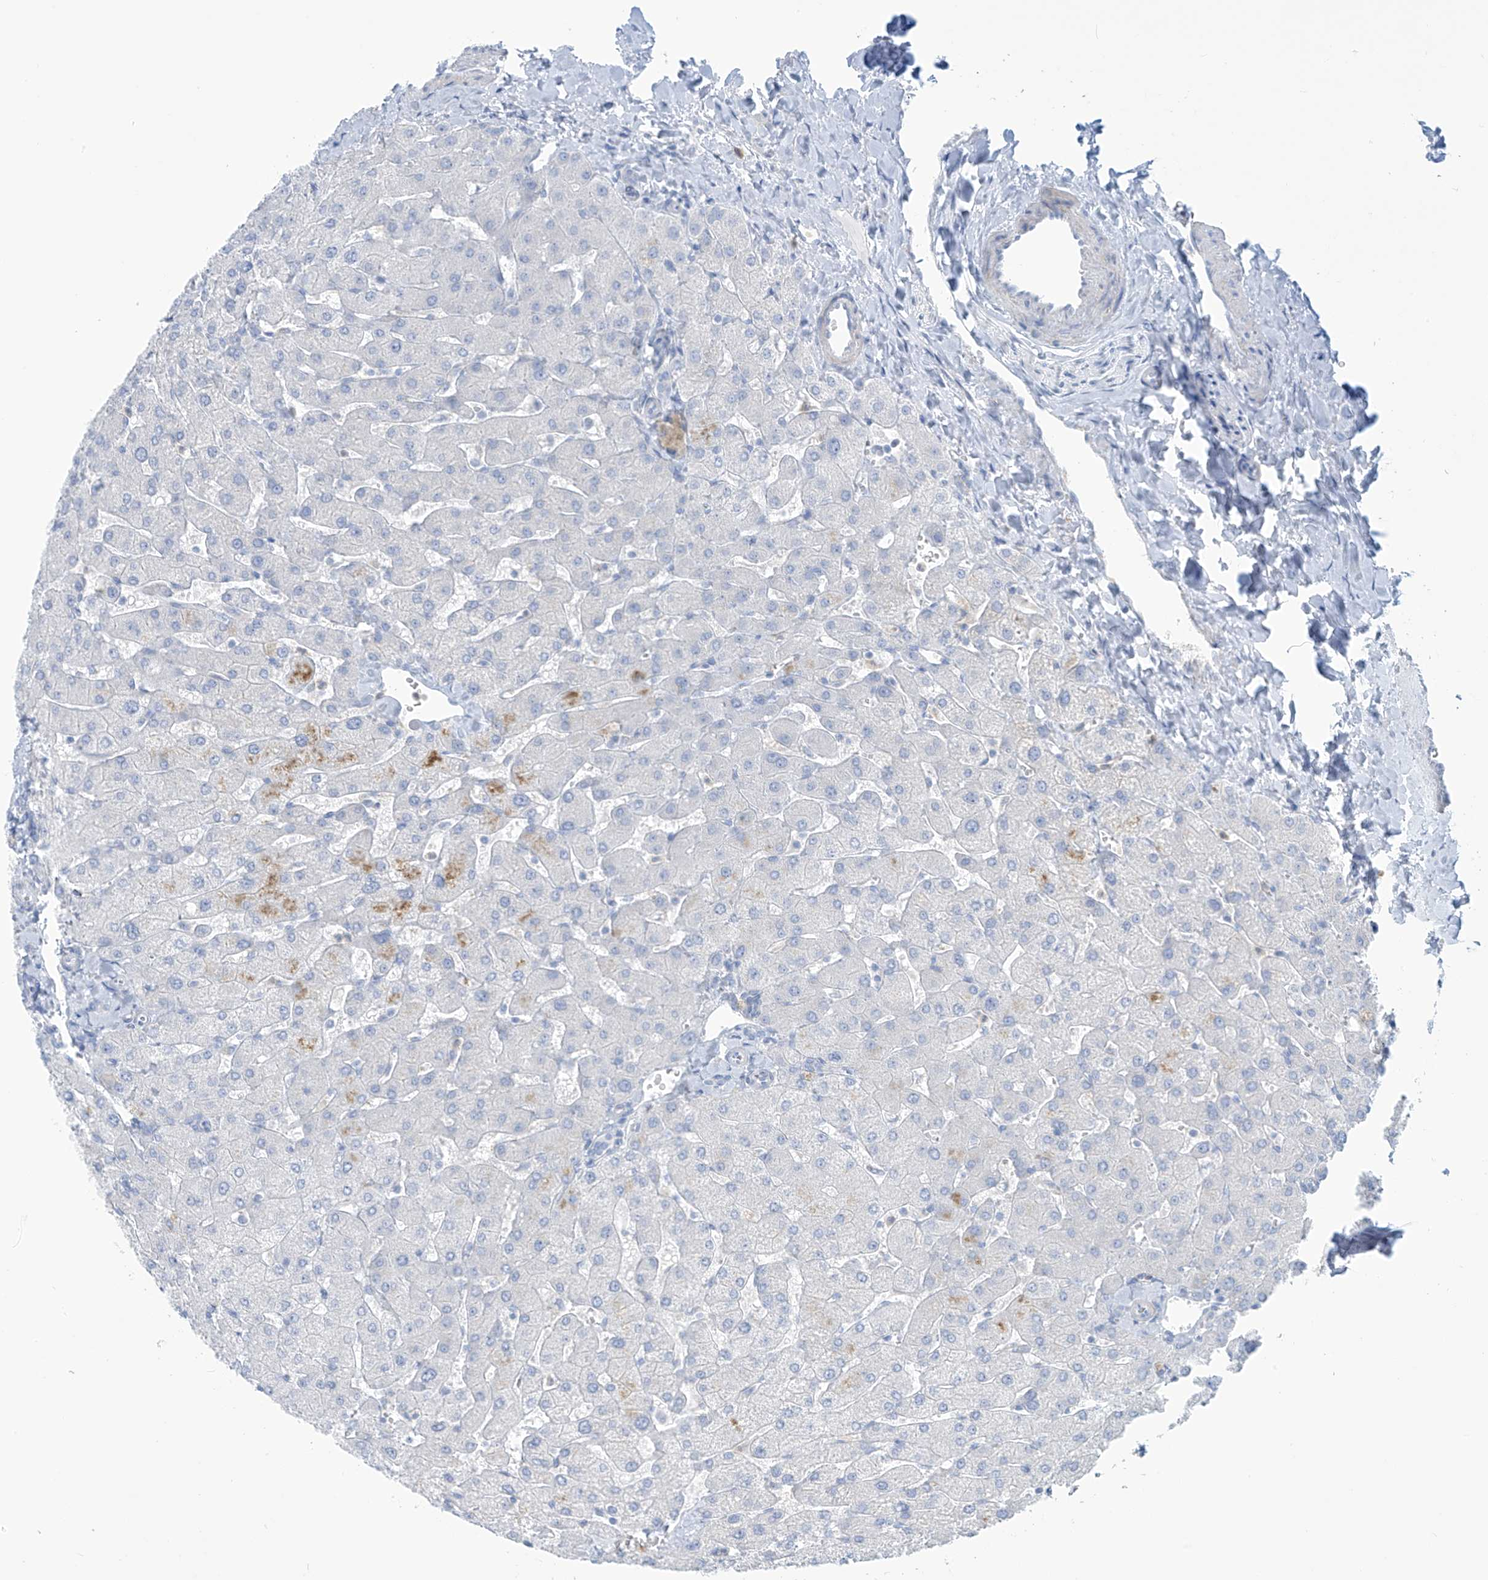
{"staining": {"intensity": "negative", "quantity": "none", "location": "none"}, "tissue": "liver", "cell_type": "Cholangiocytes", "image_type": "normal", "snomed": [{"axis": "morphology", "description": "Normal tissue, NOS"}, {"axis": "topography", "description": "Liver"}], "caption": "DAB immunohistochemical staining of benign human liver demonstrates no significant expression in cholangiocytes.", "gene": "FABP2", "patient": {"sex": "male", "age": 55}}